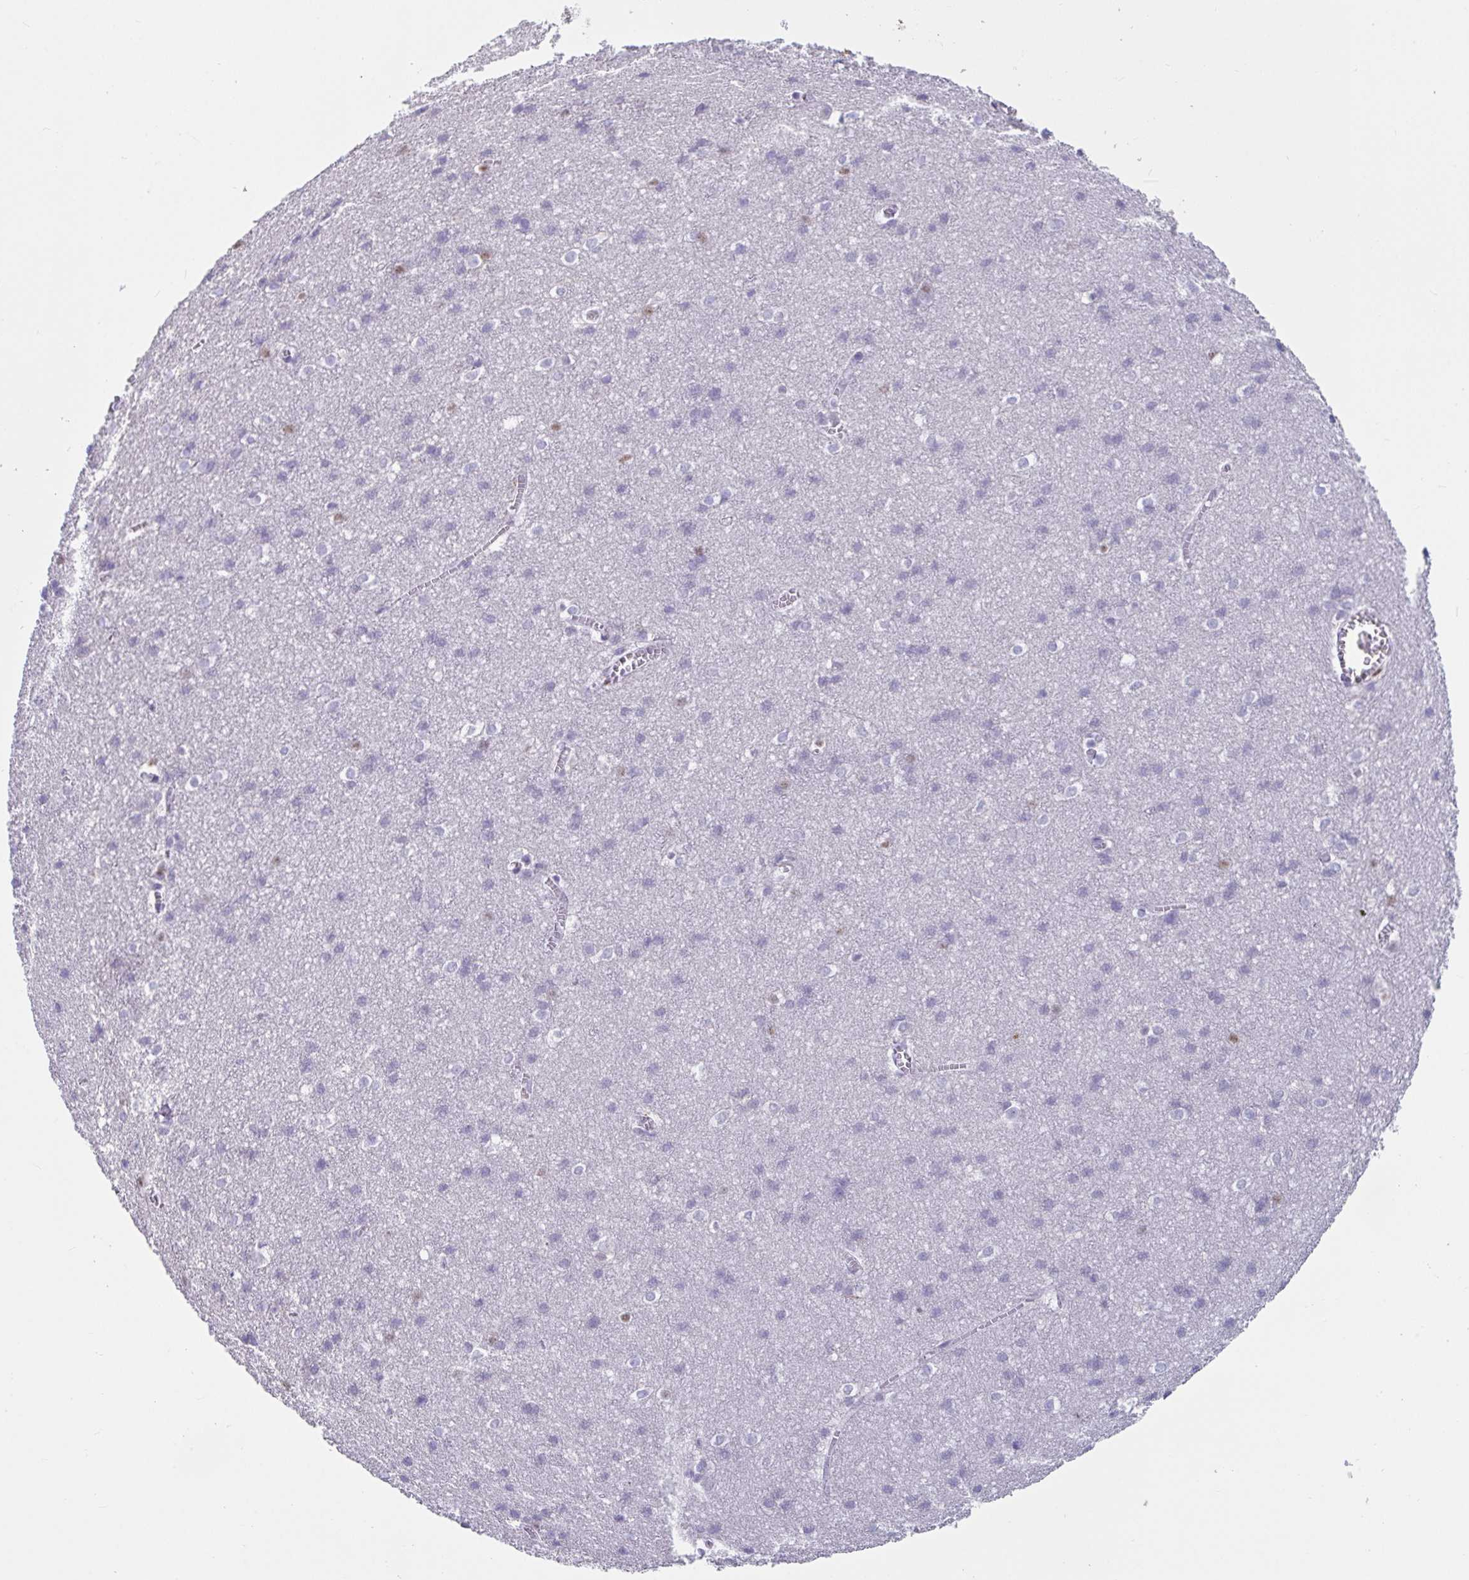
{"staining": {"intensity": "moderate", "quantity": "<25%", "location": "cytoplasmic/membranous"}, "tissue": "cerebral cortex", "cell_type": "Endothelial cells", "image_type": "normal", "snomed": [{"axis": "morphology", "description": "Normal tissue, NOS"}, {"axis": "topography", "description": "Cerebral cortex"}], "caption": "IHC (DAB) staining of benign human cerebral cortex exhibits moderate cytoplasmic/membranous protein staining in approximately <25% of endothelial cells.", "gene": "ZNF586", "patient": {"sex": "male", "age": 37}}